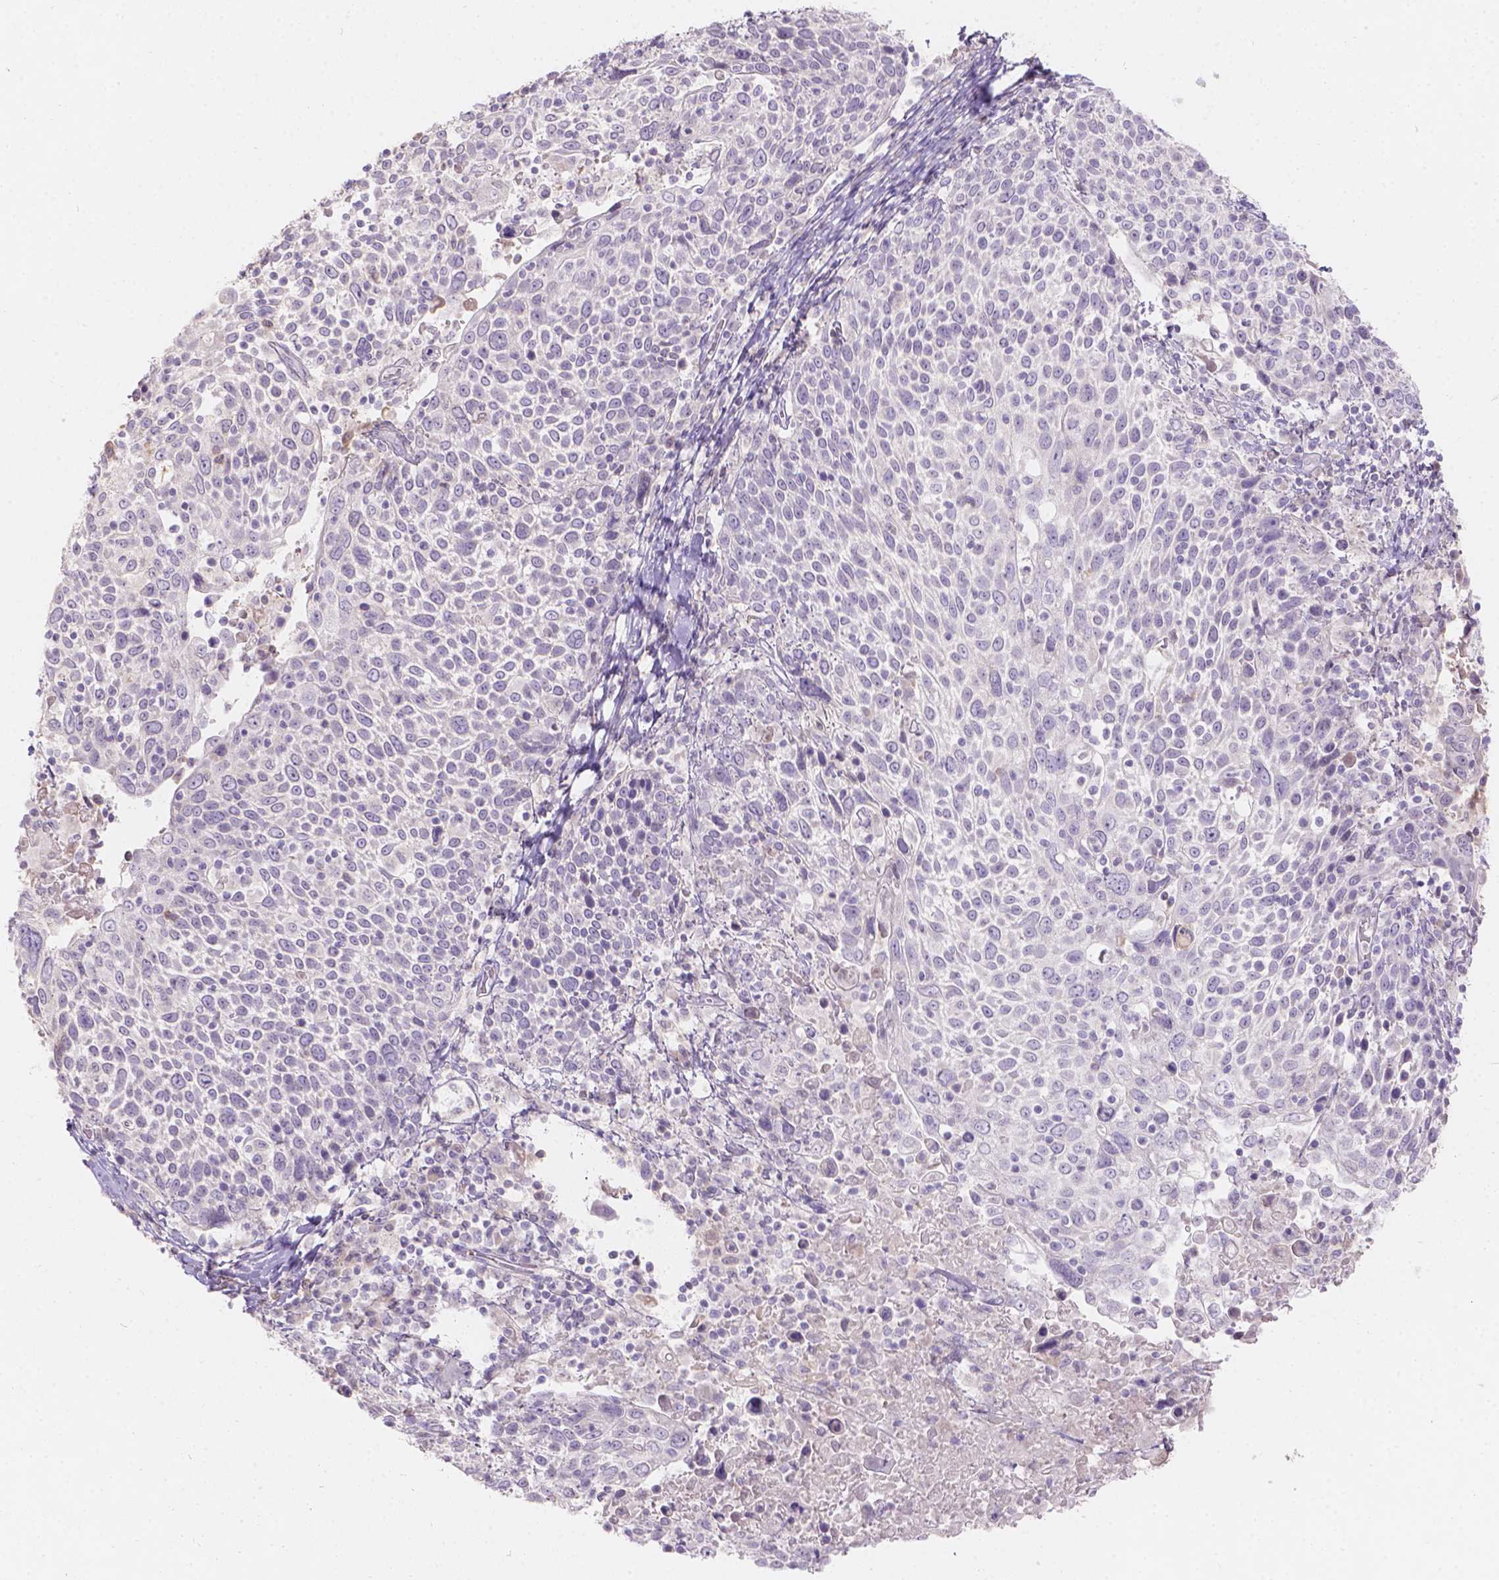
{"staining": {"intensity": "negative", "quantity": "none", "location": "none"}, "tissue": "cervical cancer", "cell_type": "Tumor cells", "image_type": "cancer", "snomed": [{"axis": "morphology", "description": "Squamous cell carcinoma, NOS"}, {"axis": "topography", "description": "Cervix"}], "caption": "This is an IHC micrograph of cervical cancer. There is no staining in tumor cells.", "gene": "DCAF4L1", "patient": {"sex": "female", "age": 61}}